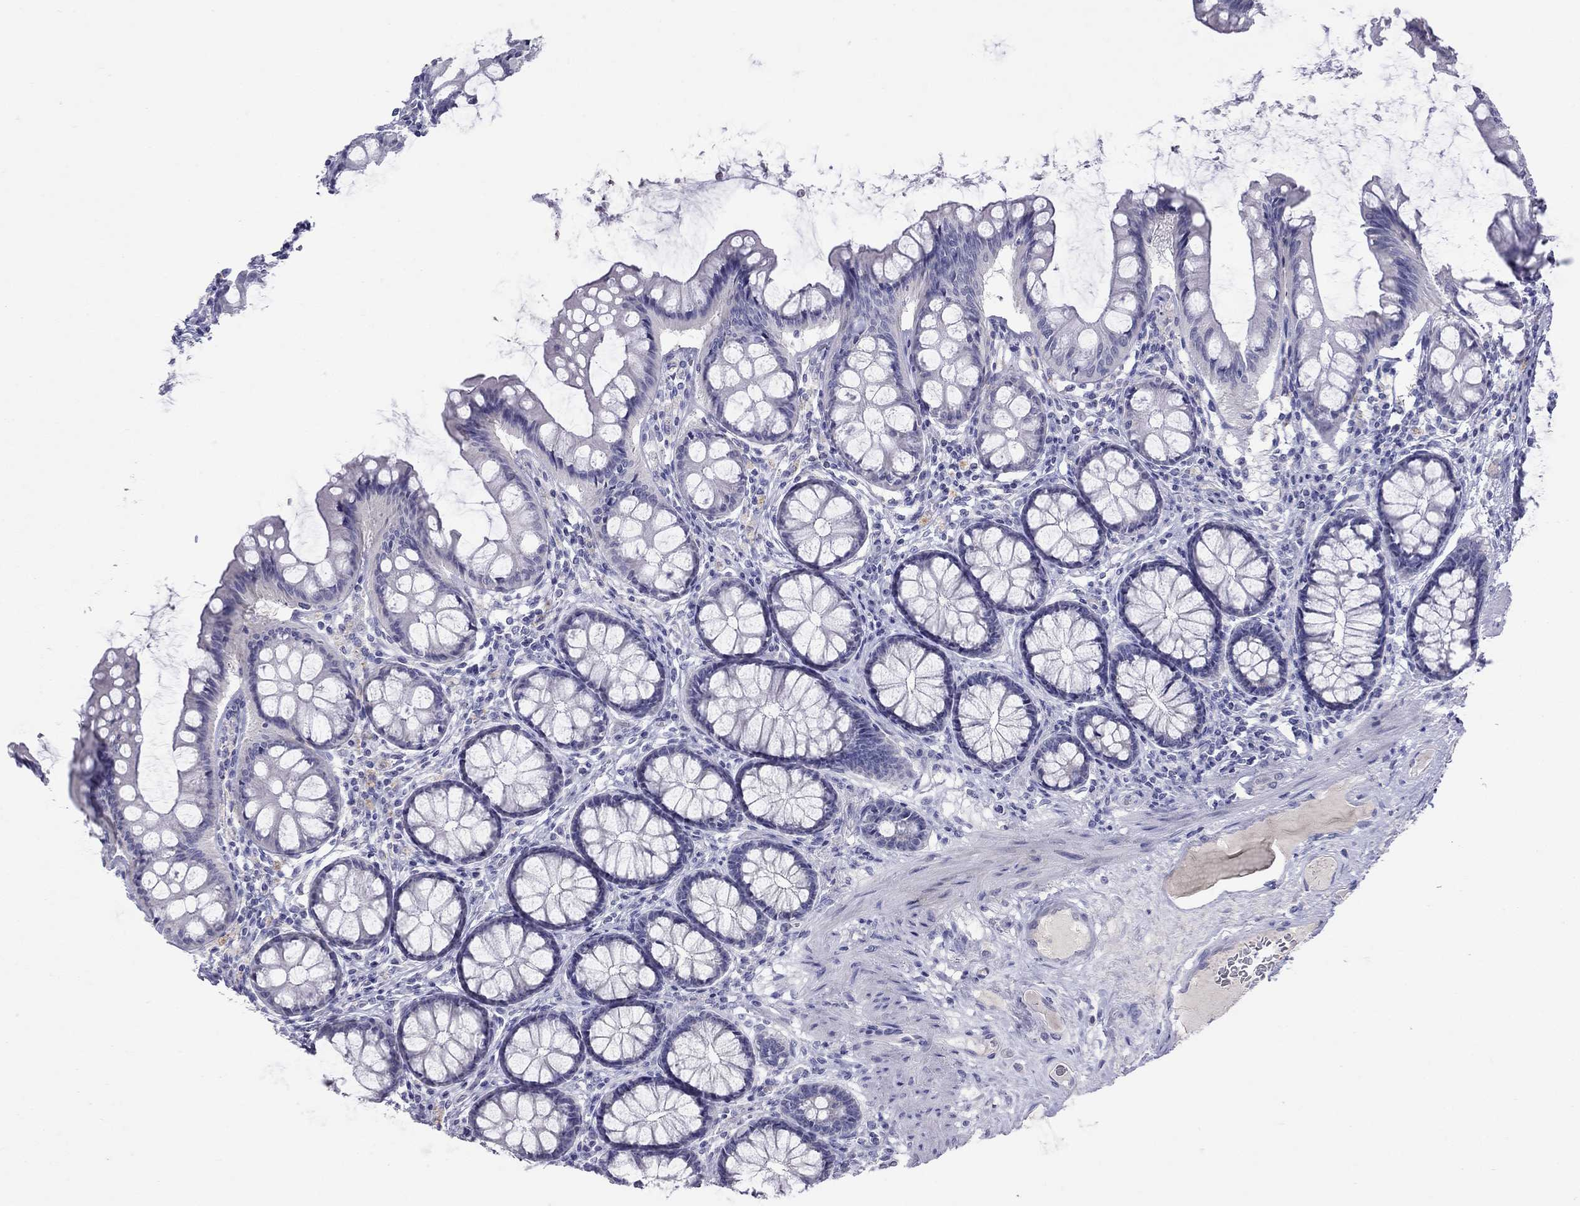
{"staining": {"intensity": "negative", "quantity": "none", "location": "none"}, "tissue": "colon", "cell_type": "Endothelial cells", "image_type": "normal", "snomed": [{"axis": "morphology", "description": "Normal tissue, NOS"}, {"axis": "topography", "description": "Colon"}], "caption": "Immunohistochemistry photomicrograph of normal colon: human colon stained with DAB demonstrates no significant protein positivity in endothelial cells. (DAB (3,3'-diaminobenzidine) IHC, high magnification).", "gene": "MUC16", "patient": {"sex": "female", "age": 65}}